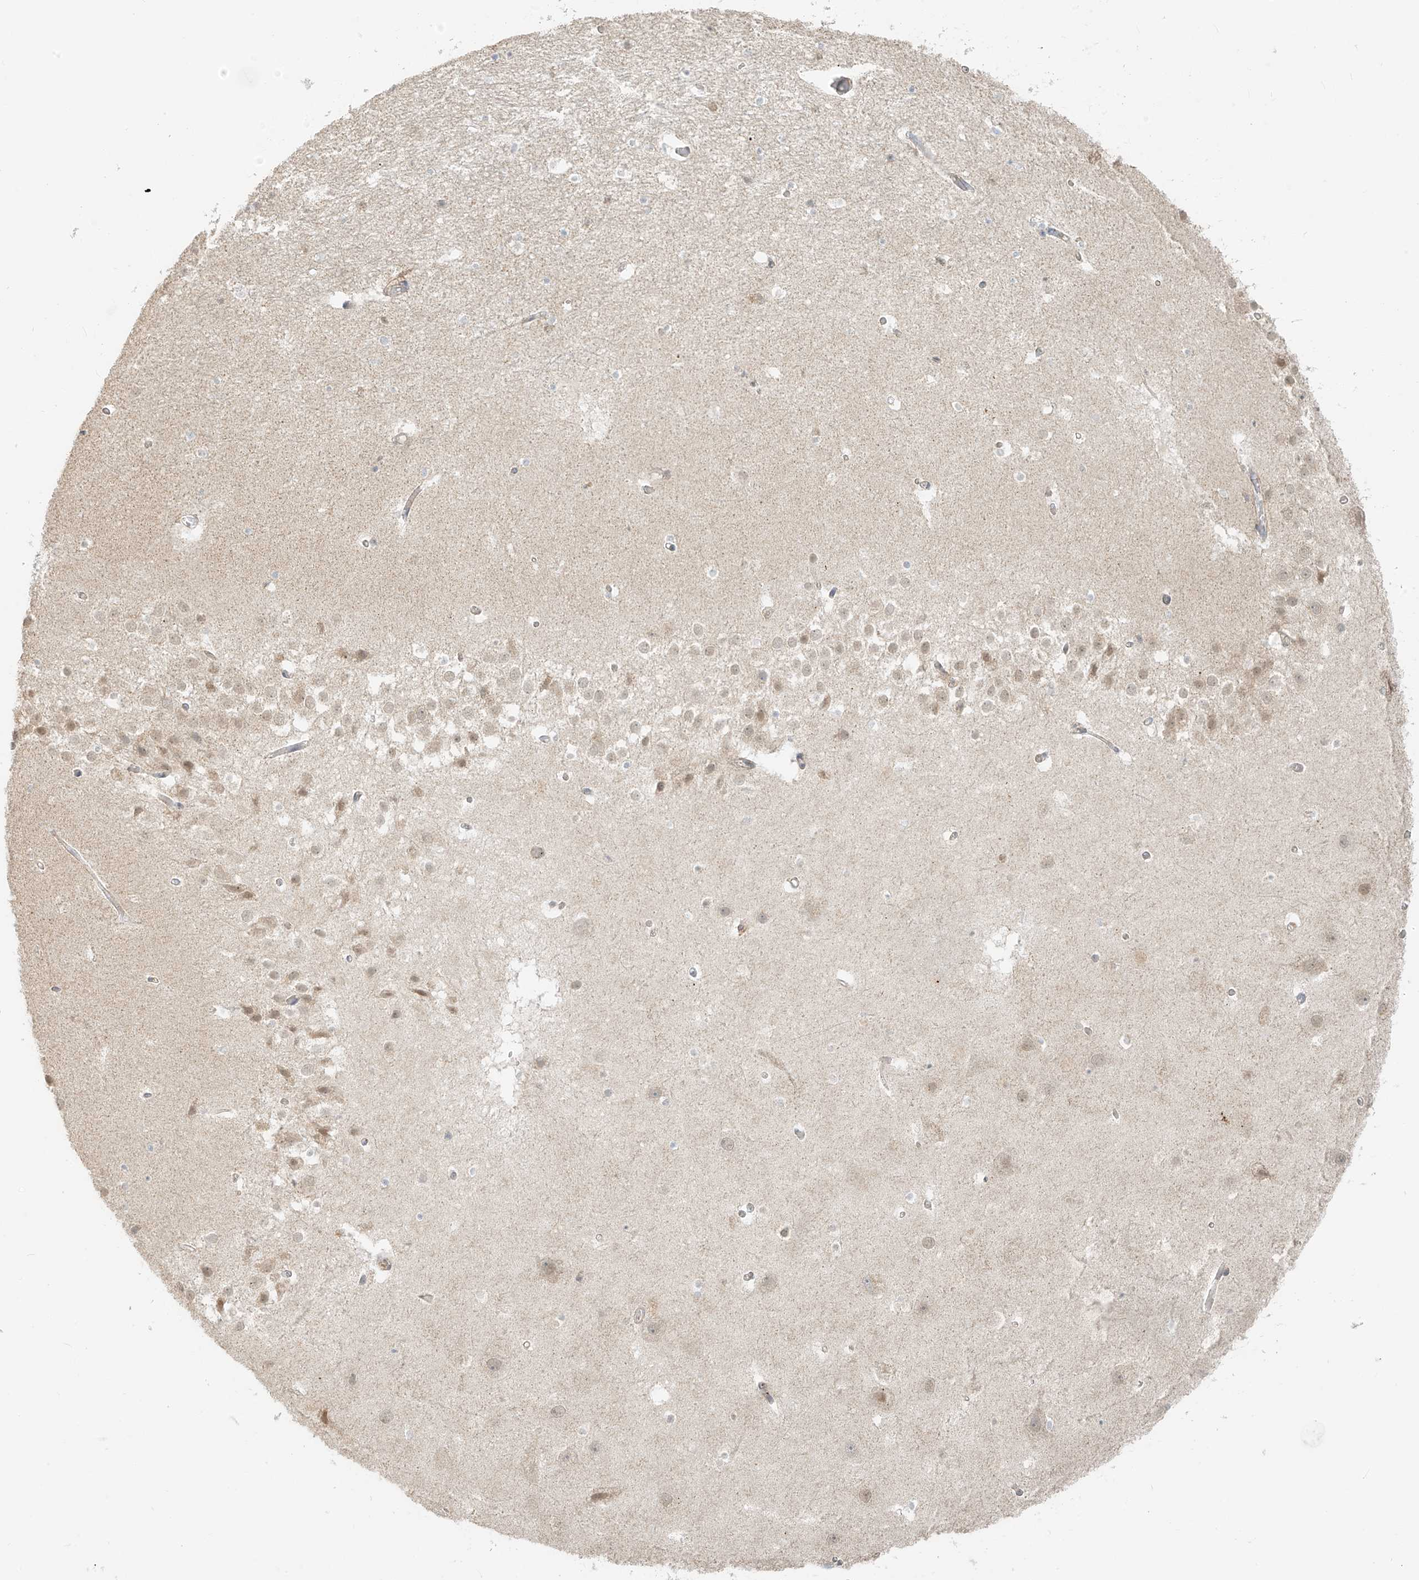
{"staining": {"intensity": "negative", "quantity": "none", "location": "none"}, "tissue": "hippocampus", "cell_type": "Glial cells", "image_type": "normal", "snomed": [{"axis": "morphology", "description": "Normal tissue, NOS"}, {"axis": "topography", "description": "Hippocampus"}], "caption": "Glial cells are negative for protein expression in normal human hippocampus.", "gene": "UST", "patient": {"sex": "female", "age": 52}}